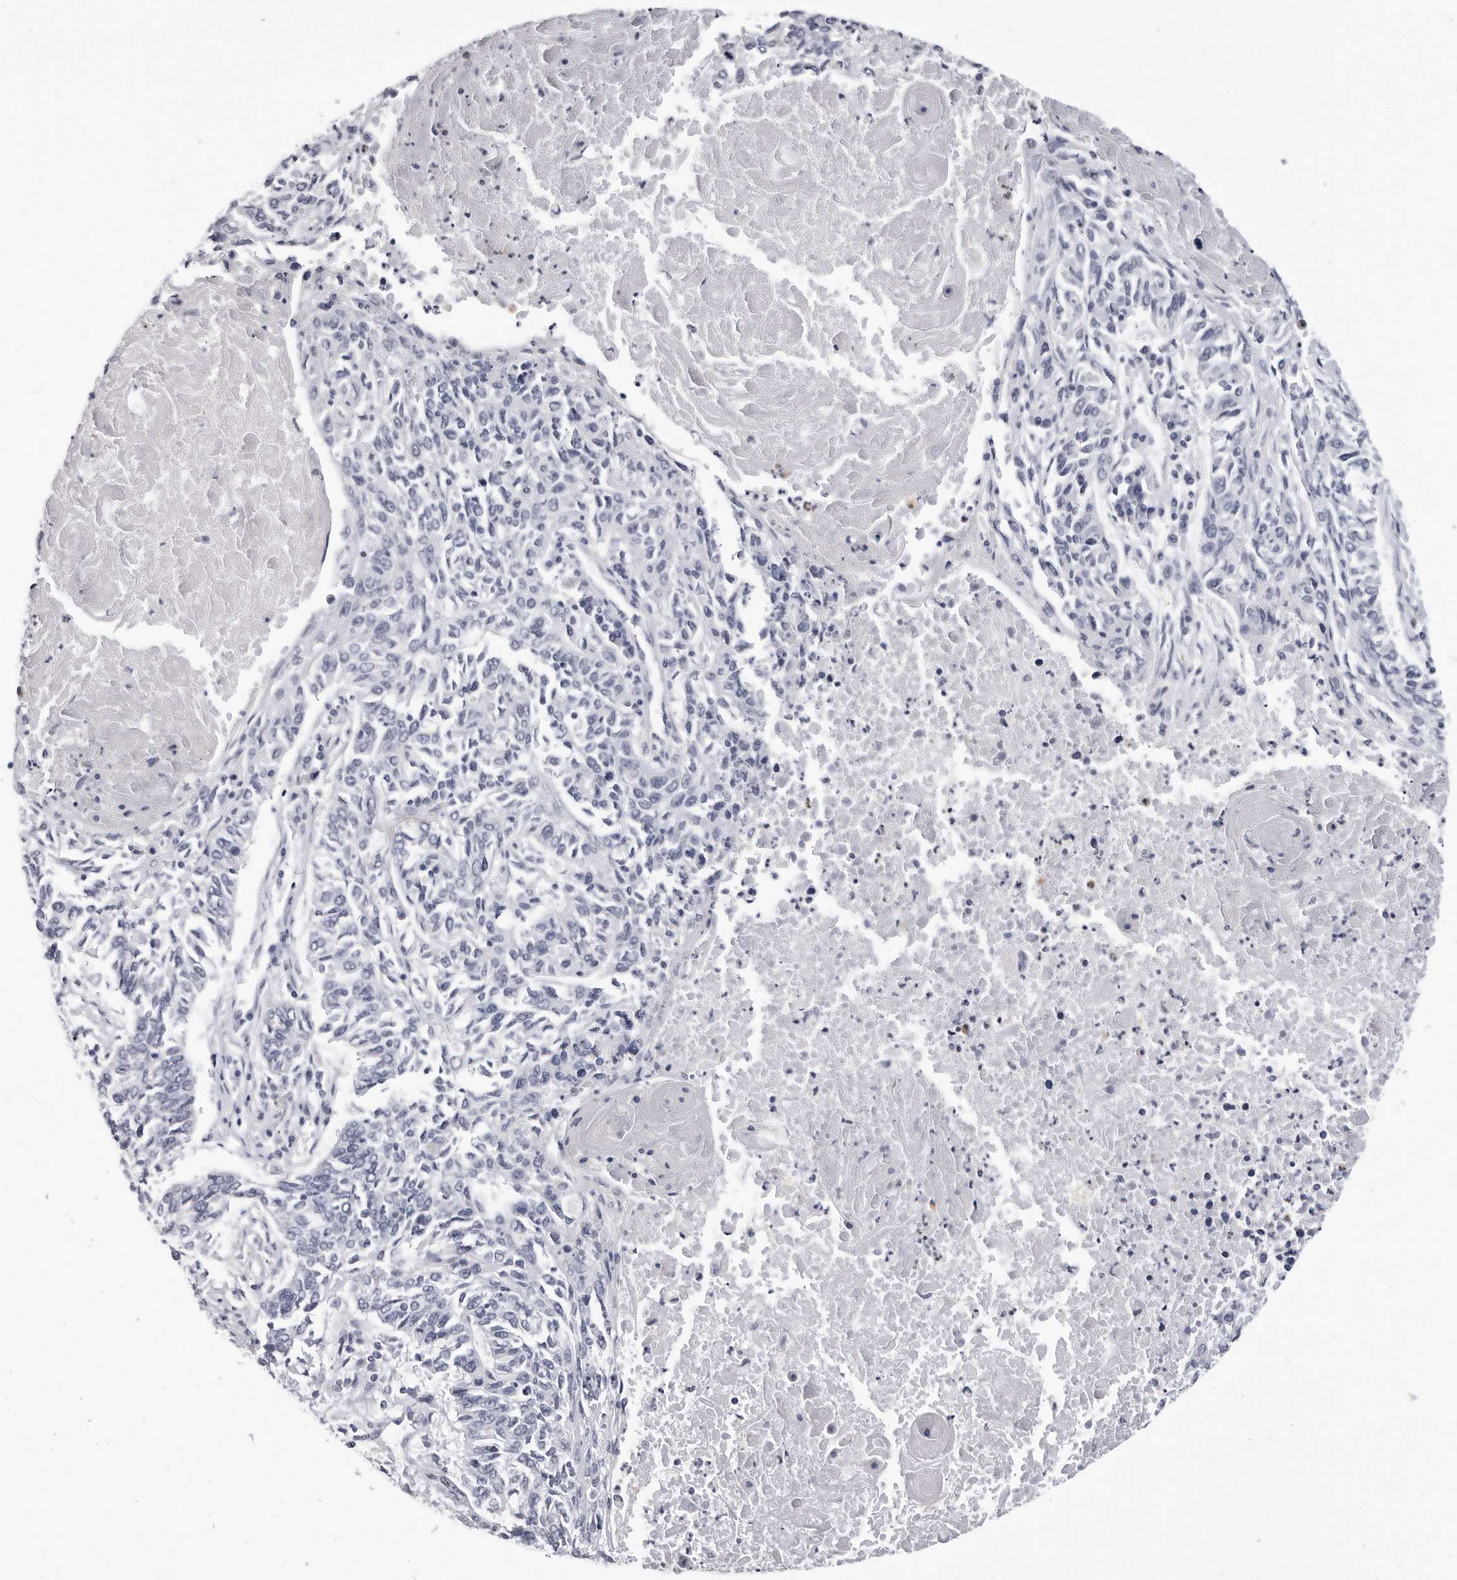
{"staining": {"intensity": "negative", "quantity": "none", "location": "none"}, "tissue": "lung cancer", "cell_type": "Tumor cells", "image_type": "cancer", "snomed": [{"axis": "morphology", "description": "Normal tissue, NOS"}, {"axis": "morphology", "description": "Squamous cell carcinoma, NOS"}, {"axis": "topography", "description": "Cartilage tissue"}, {"axis": "topography", "description": "Bronchus"}, {"axis": "topography", "description": "Lung"}], "caption": "A high-resolution histopathology image shows immunohistochemistry staining of lung cancer, which shows no significant positivity in tumor cells.", "gene": "VEZF1", "patient": {"sex": "female", "age": 49}}